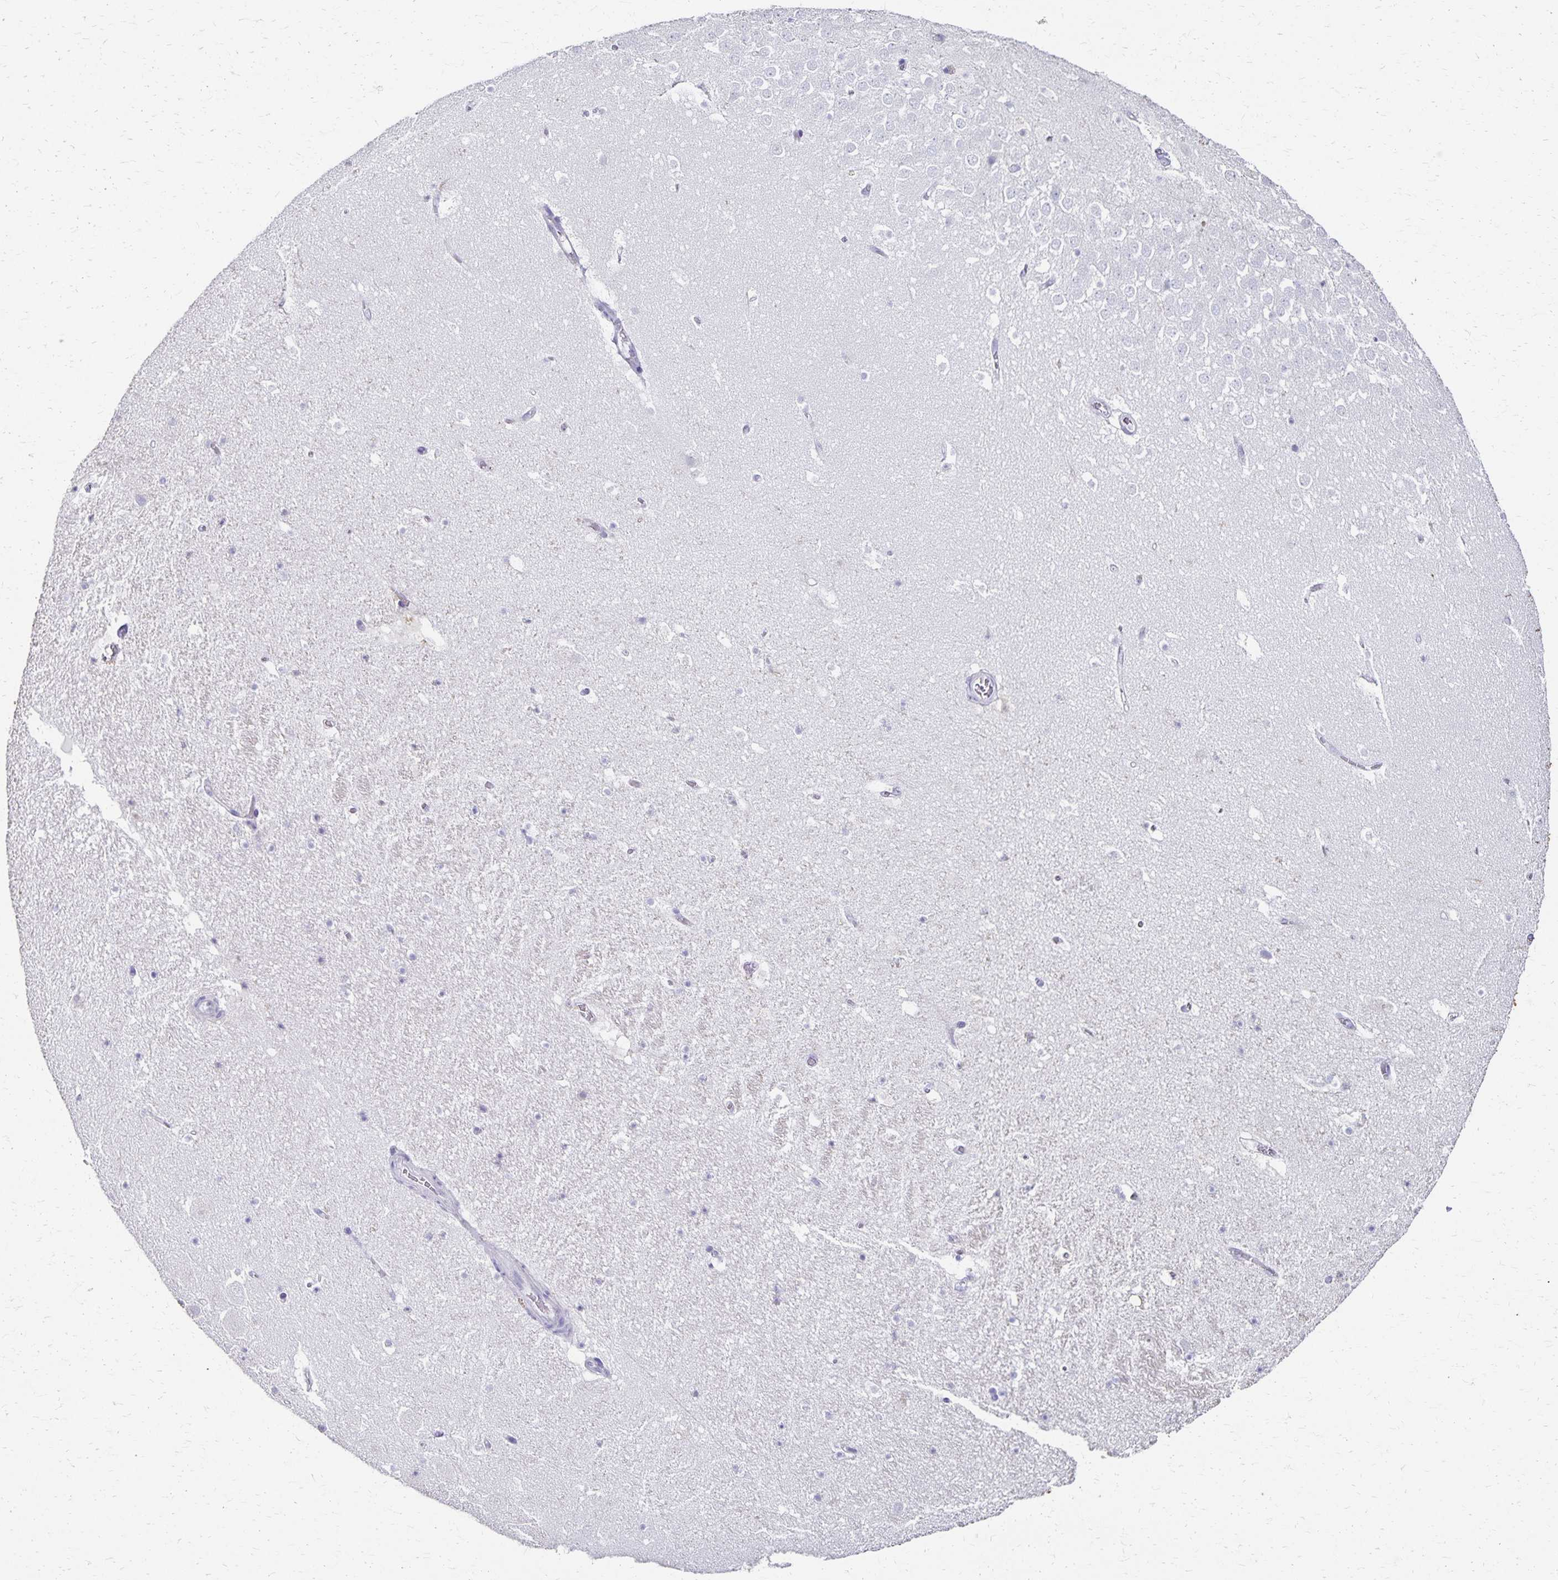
{"staining": {"intensity": "negative", "quantity": "none", "location": "none"}, "tissue": "hippocampus", "cell_type": "Glial cells", "image_type": "normal", "snomed": [{"axis": "morphology", "description": "Normal tissue, NOS"}, {"axis": "topography", "description": "Hippocampus"}], "caption": "IHC micrograph of benign human hippocampus stained for a protein (brown), which exhibits no expression in glial cells.", "gene": "DYNLT4", "patient": {"sex": "female", "age": 42}}